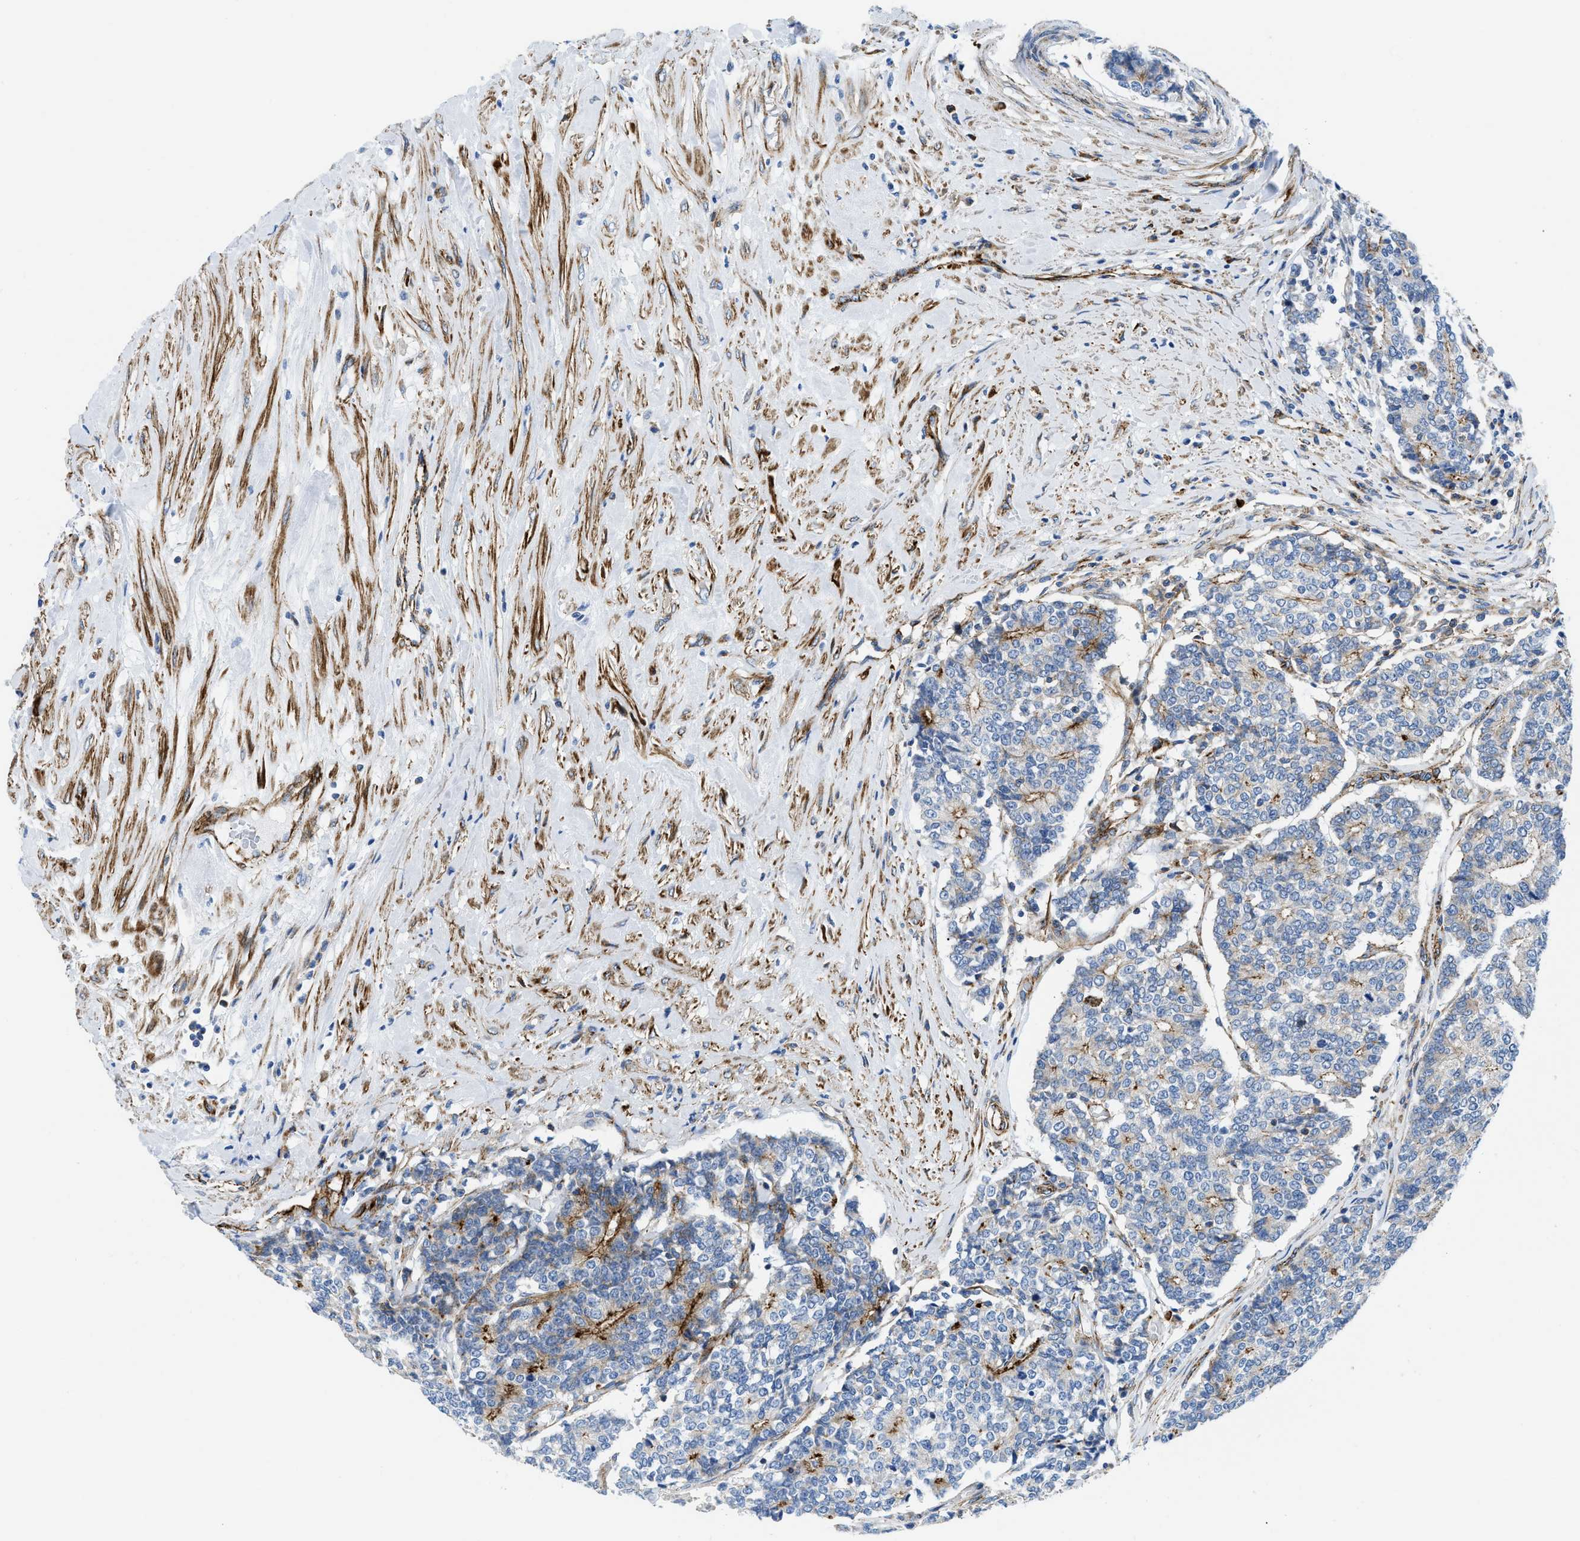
{"staining": {"intensity": "moderate", "quantity": "<25%", "location": "cytoplasmic/membranous"}, "tissue": "prostate cancer", "cell_type": "Tumor cells", "image_type": "cancer", "snomed": [{"axis": "morphology", "description": "Normal tissue, NOS"}, {"axis": "morphology", "description": "Adenocarcinoma, High grade"}, {"axis": "topography", "description": "Prostate"}, {"axis": "topography", "description": "Seminal veicle"}], "caption": "About <25% of tumor cells in human prostate cancer (high-grade adenocarcinoma) display moderate cytoplasmic/membranous protein staining as visualized by brown immunohistochemical staining.", "gene": "CUTA", "patient": {"sex": "male", "age": 55}}